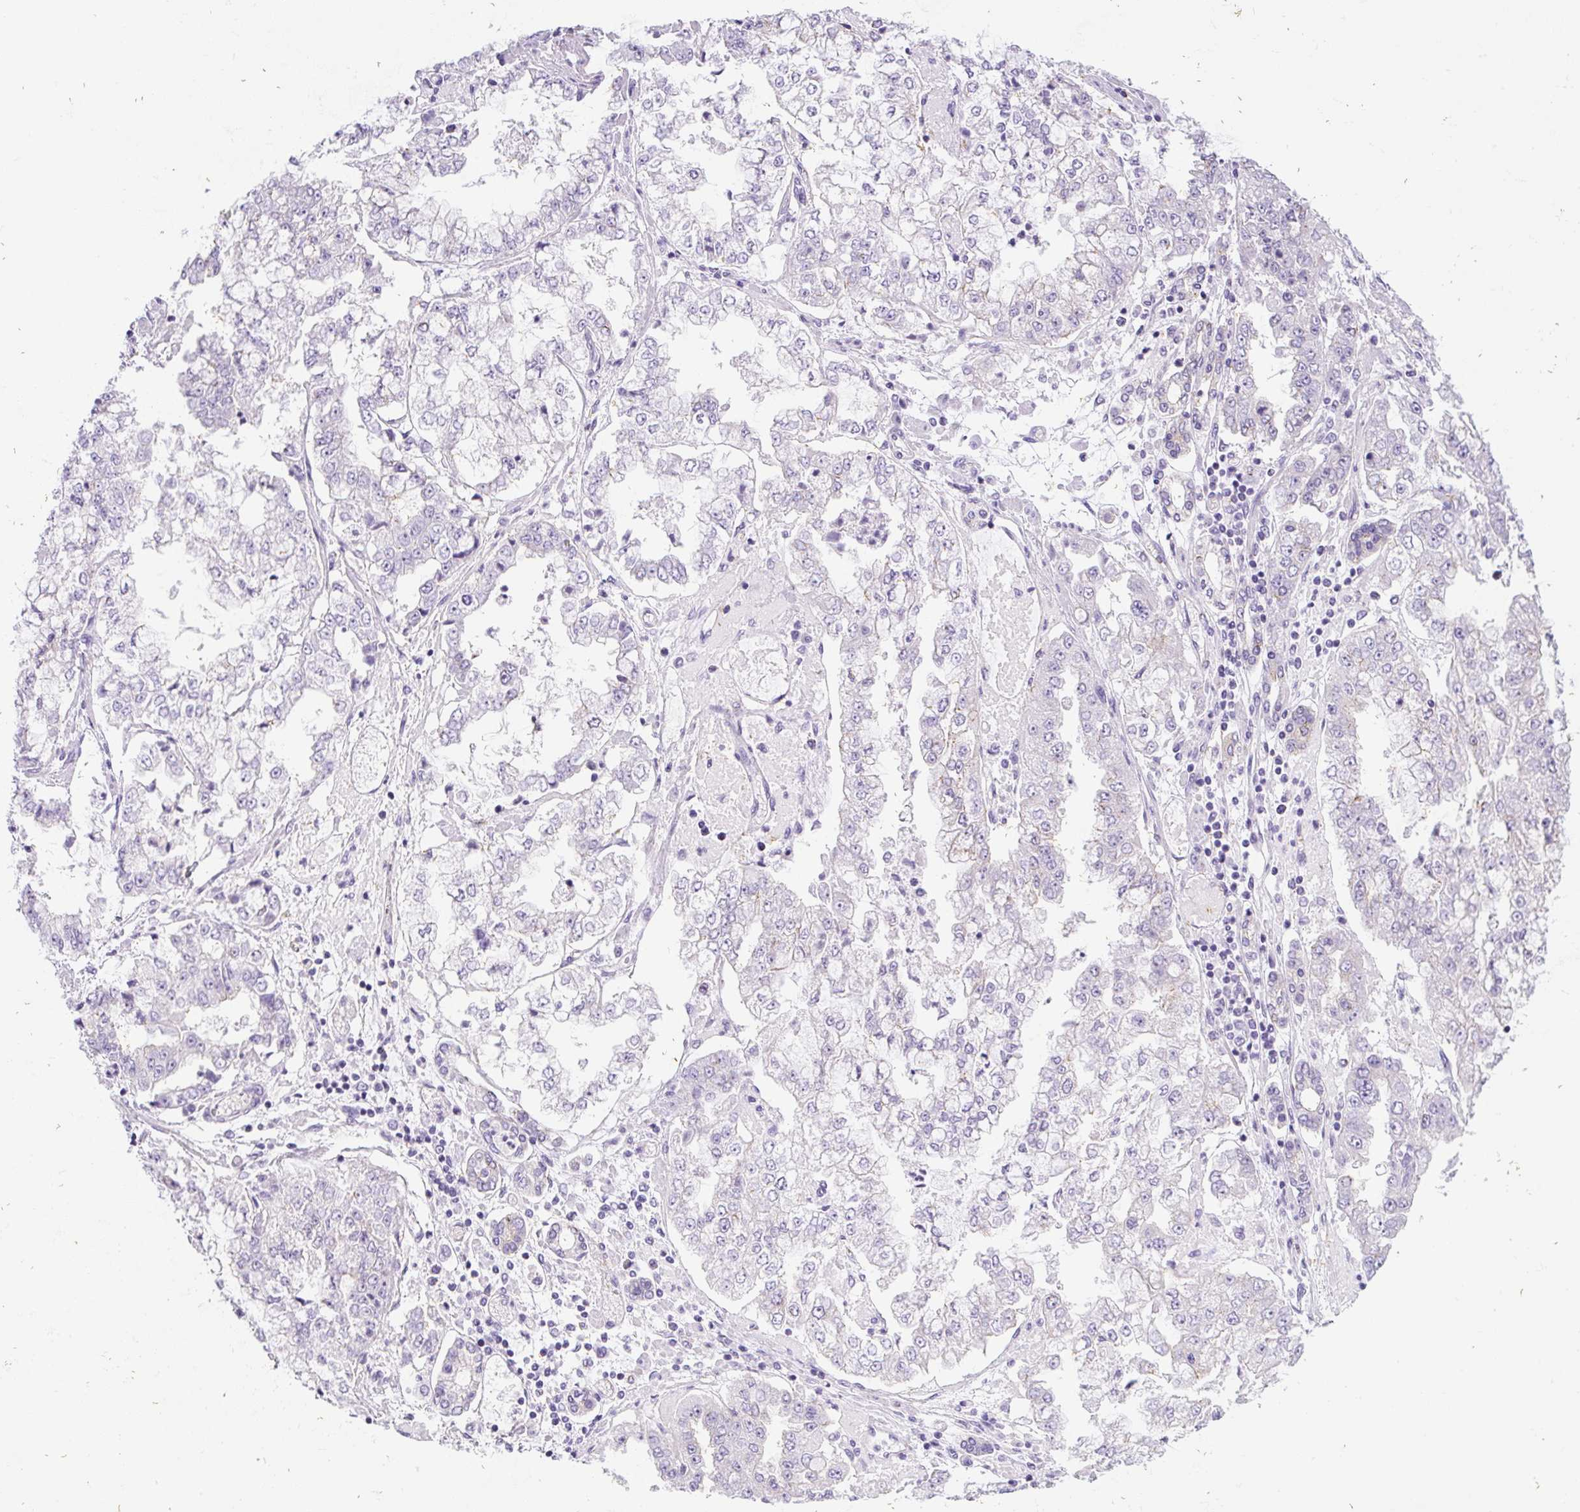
{"staining": {"intensity": "negative", "quantity": "none", "location": "none"}, "tissue": "stomach cancer", "cell_type": "Tumor cells", "image_type": "cancer", "snomed": [{"axis": "morphology", "description": "Adenocarcinoma, NOS"}, {"axis": "topography", "description": "Stomach"}], "caption": "DAB (3,3'-diaminobenzidine) immunohistochemical staining of stomach cancer displays no significant staining in tumor cells.", "gene": "ADAMTS19", "patient": {"sex": "male", "age": 76}}